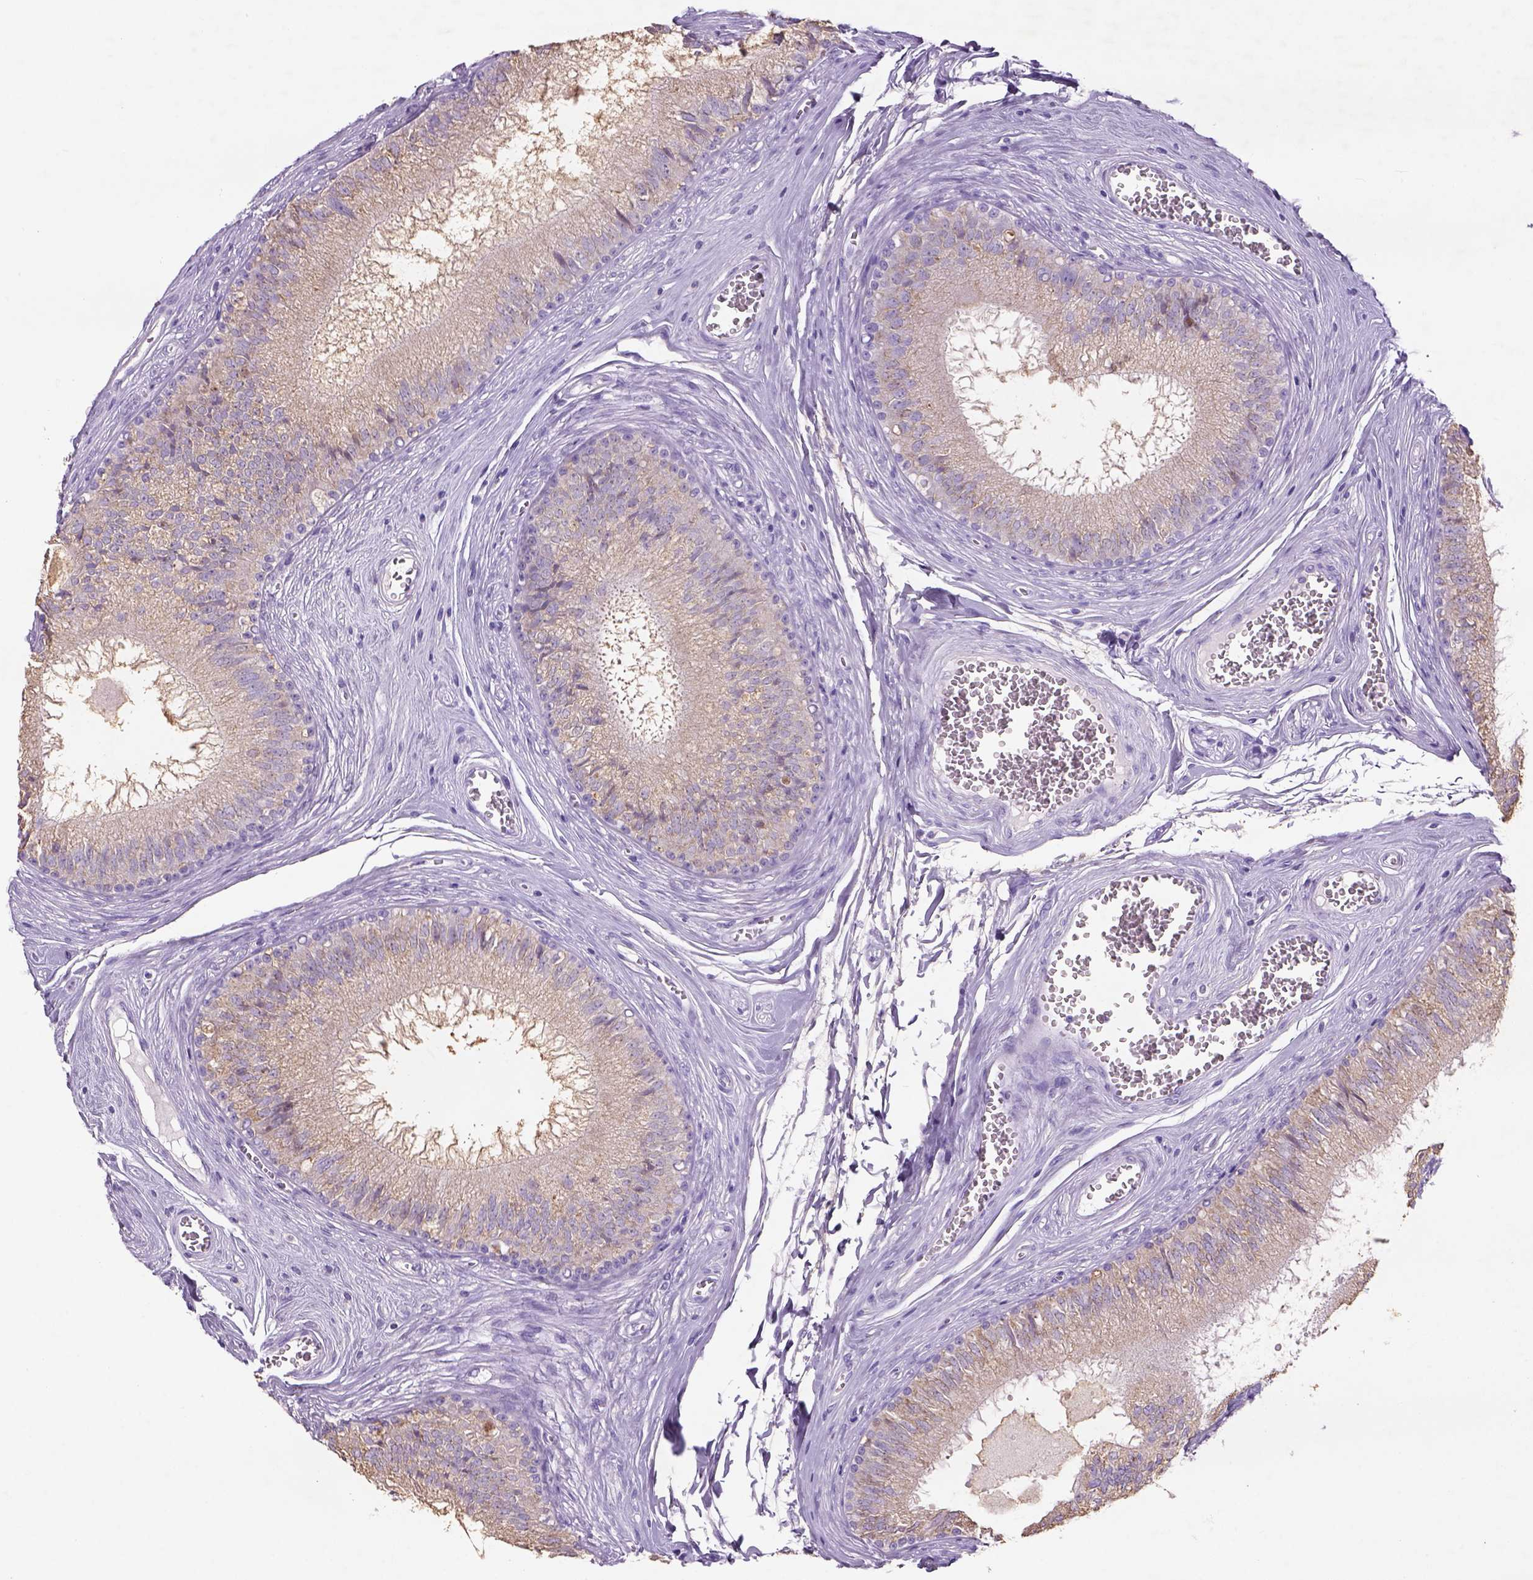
{"staining": {"intensity": "weak", "quantity": ">75%", "location": "cytoplasmic/membranous"}, "tissue": "epididymis", "cell_type": "Glandular cells", "image_type": "normal", "snomed": [{"axis": "morphology", "description": "Normal tissue, NOS"}, {"axis": "topography", "description": "Epididymis"}], "caption": "Protein expression analysis of unremarkable human epididymis reveals weak cytoplasmic/membranous staining in approximately >75% of glandular cells.", "gene": "NAALAD2", "patient": {"sex": "male", "age": 37}}